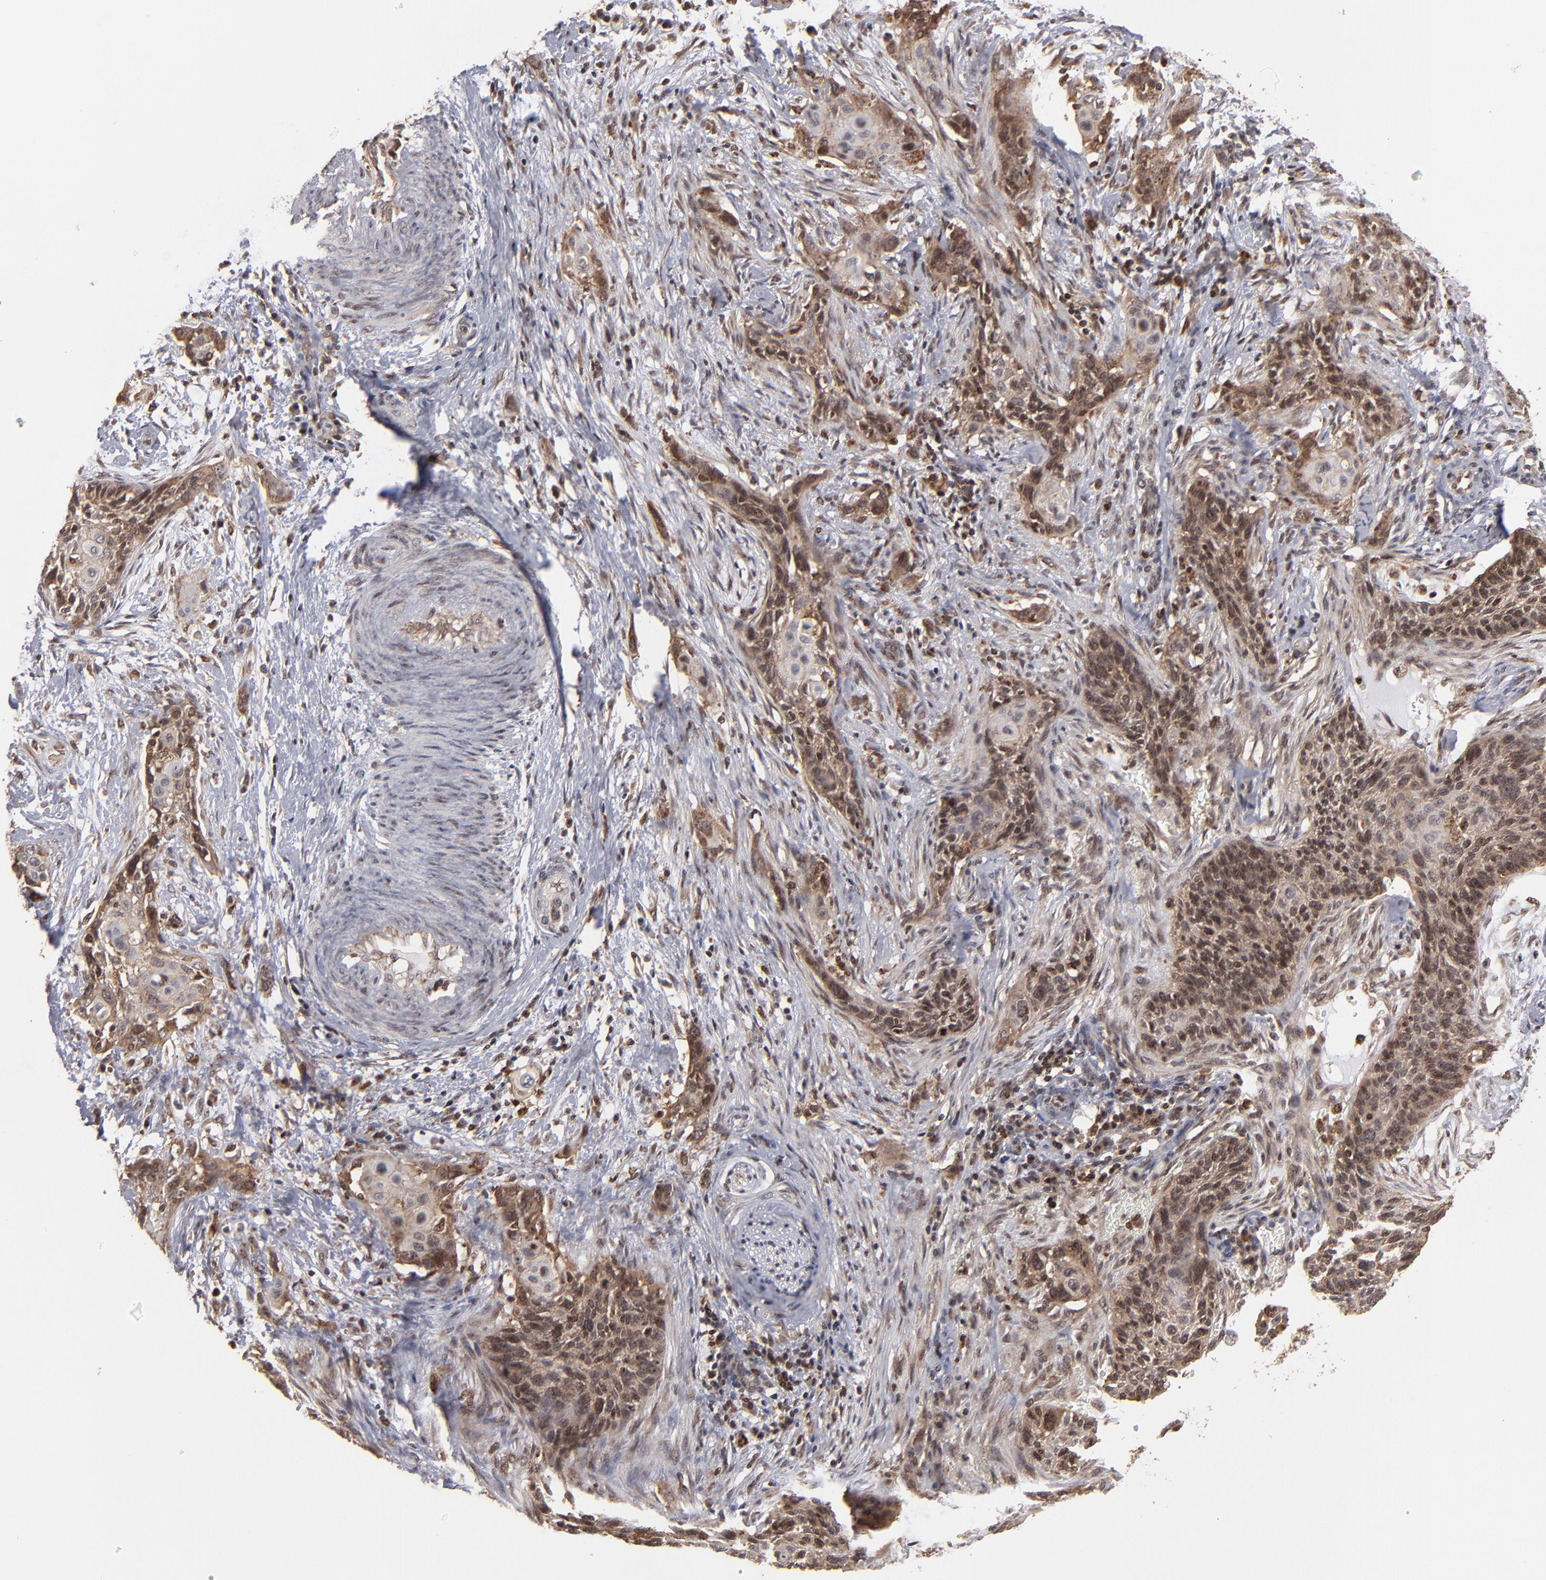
{"staining": {"intensity": "moderate", "quantity": ">75%", "location": "cytoplasmic/membranous,nuclear"}, "tissue": "cervical cancer", "cell_type": "Tumor cells", "image_type": "cancer", "snomed": [{"axis": "morphology", "description": "Squamous cell carcinoma, NOS"}, {"axis": "topography", "description": "Cervix"}], "caption": "Squamous cell carcinoma (cervical) tissue demonstrates moderate cytoplasmic/membranous and nuclear positivity in about >75% of tumor cells Immunohistochemistry (ihc) stains the protein of interest in brown and the nuclei are stained blue.", "gene": "RGS6", "patient": {"sex": "female", "age": 33}}